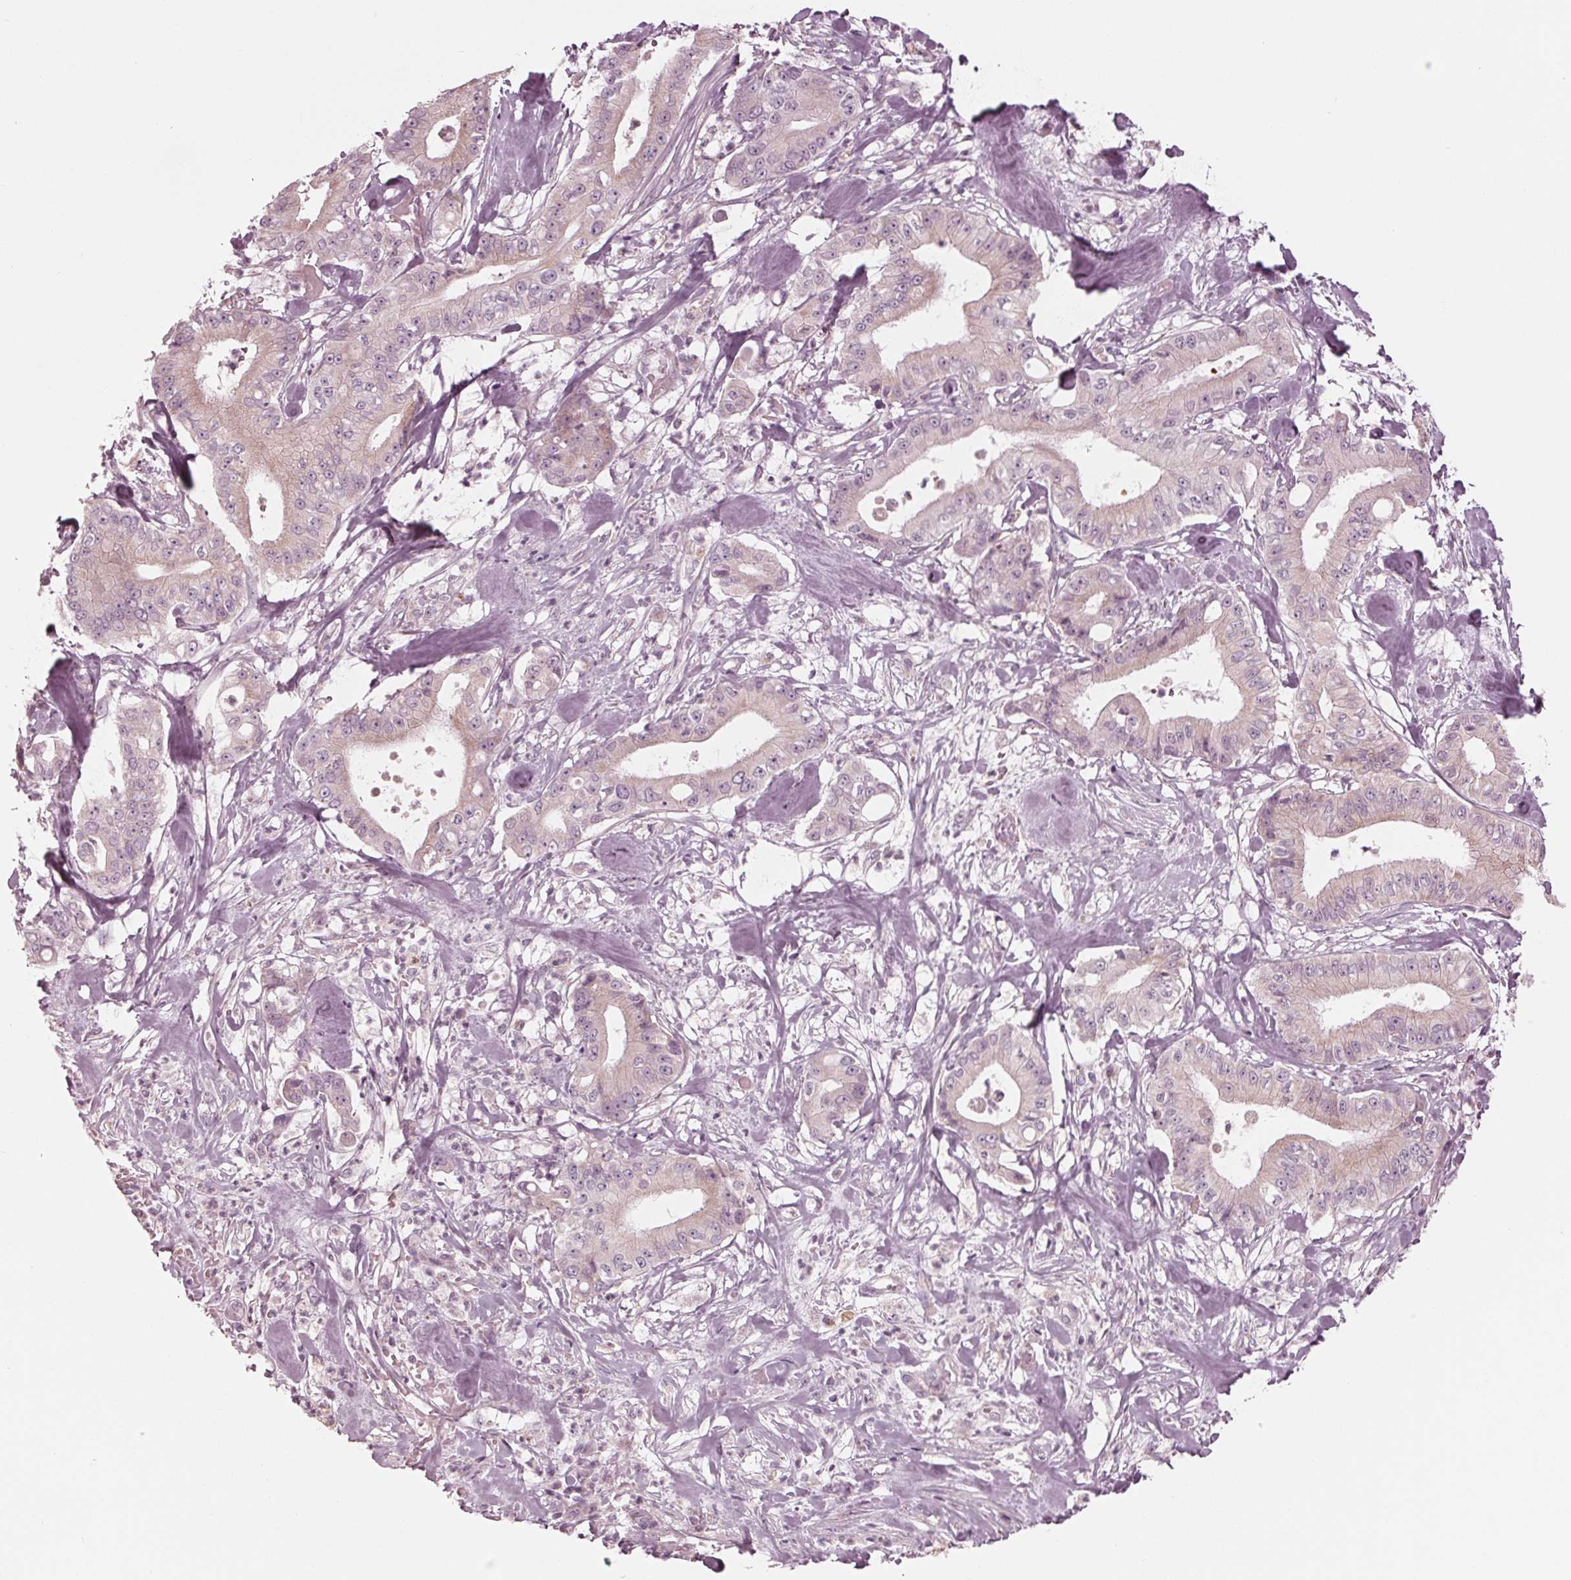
{"staining": {"intensity": "weak", "quantity": "<25%", "location": "cytoplasmic/membranous"}, "tissue": "pancreatic cancer", "cell_type": "Tumor cells", "image_type": "cancer", "snomed": [{"axis": "morphology", "description": "Adenocarcinoma, NOS"}, {"axis": "topography", "description": "Pancreas"}], "caption": "The histopathology image reveals no staining of tumor cells in adenocarcinoma (pancreatic).", "gene": "CLN6", "patient": {"sex": "male", "age": 71}}